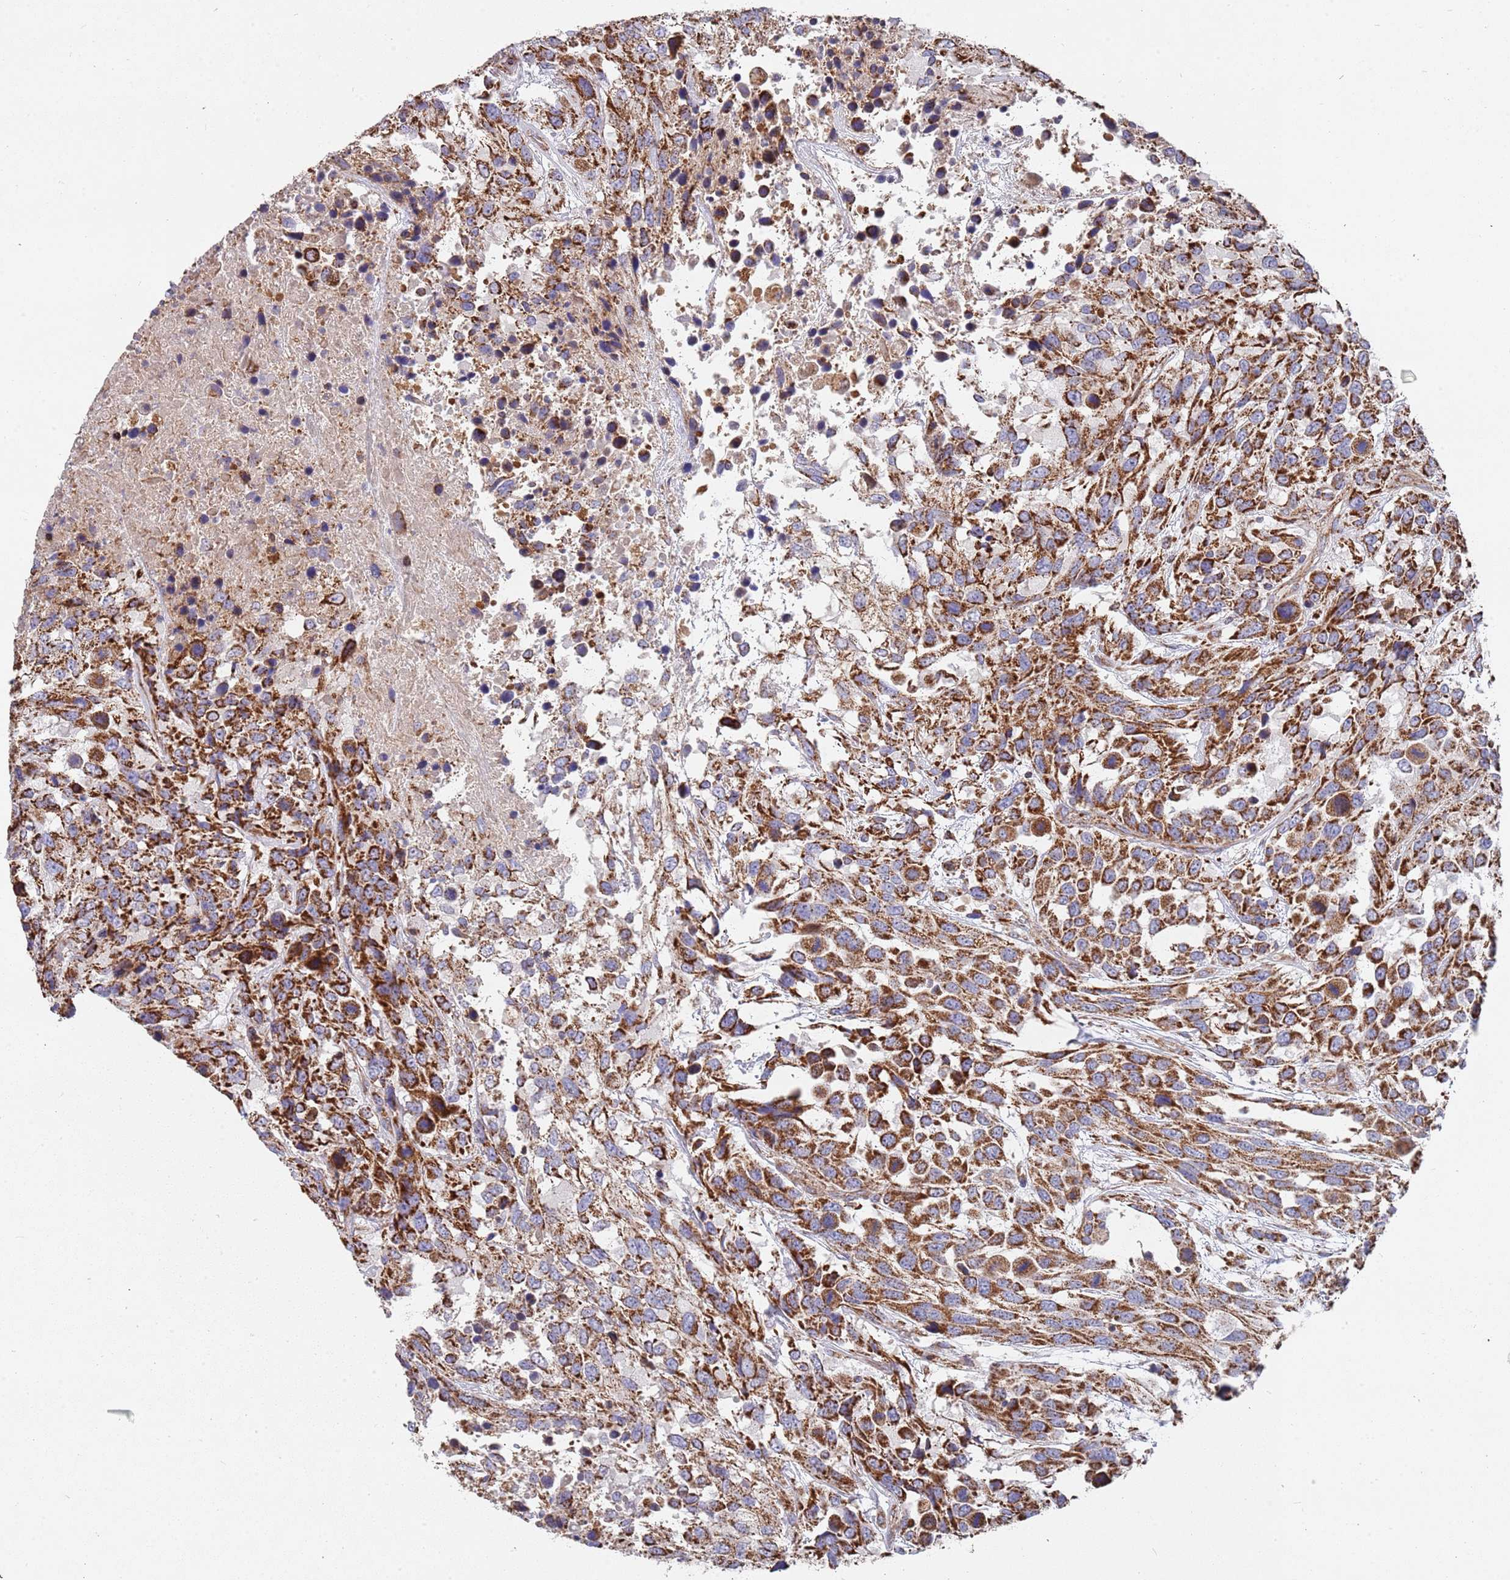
{"staining": {"intensity": "strong", "quantity": ">75%", "location": "cytoplasmic/membranous"}, "tissue": "urothelial cancer", "cell_type": "Tumor cells", "image_type": "cancer", "snomed": [{"axis": "morphology", "description": "Urothelial carcinoma, High grade"}, {"axis": "topography", "description": "Urinary bladder"}], "caption": "IHC of urothelial carcinoma (high-grade) exhibits high levels of strong cytoplasmic/membranous positivity in about >75% of tumor cells. (Brightfield microscopy of DAB IHC at high magnification).", "gene": "WDFY3", "patient": {"sex": "female", "age": 70}}